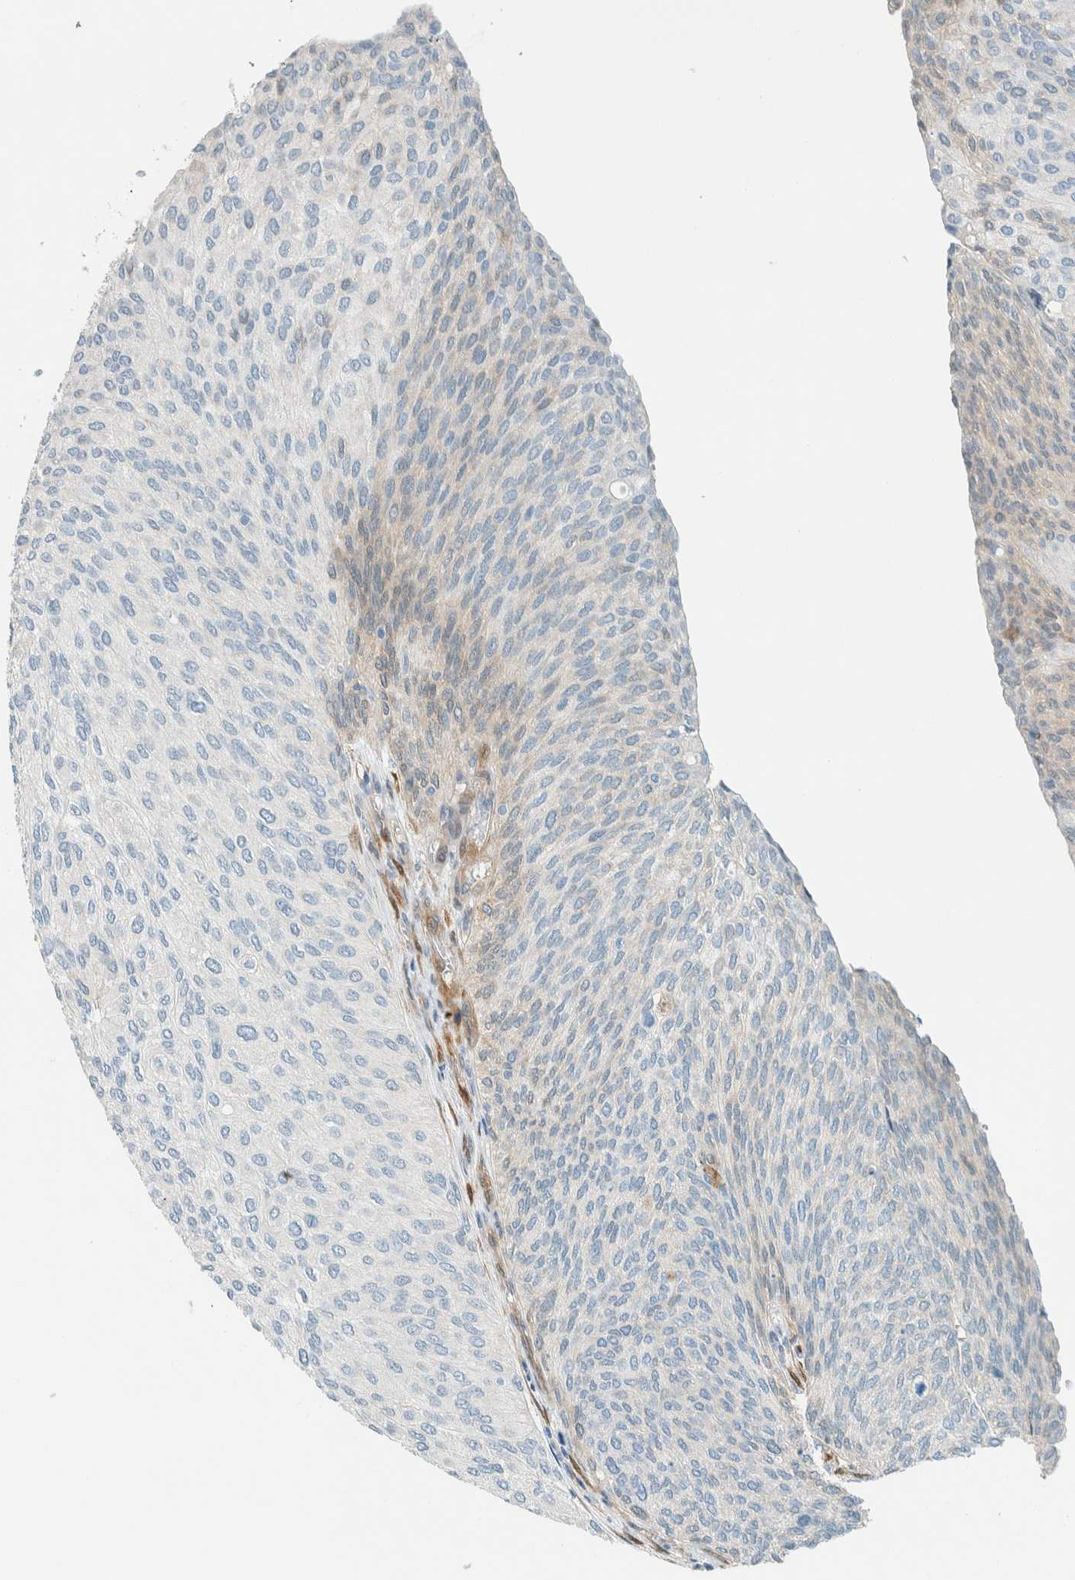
{"staining": {"intensity": "negative", "quantity": "none", "location": "none"}, "tissue": "urothelial cancer", "cell_type": "Tumor cells", "image_type": "cancer", "snomed": [{"axis": "morphology", "description": "Urothelial carcinoma, Low grade"}, {"axis": "topography", "description": "Urinary bladder"}], "caption": "This is an immunohistochemistry histopathology image of low-grade urothelial carcinoma. There is no expression in tumor cells.", "gene": "NXN", "patient": {"sex": "female", "age": 79}}